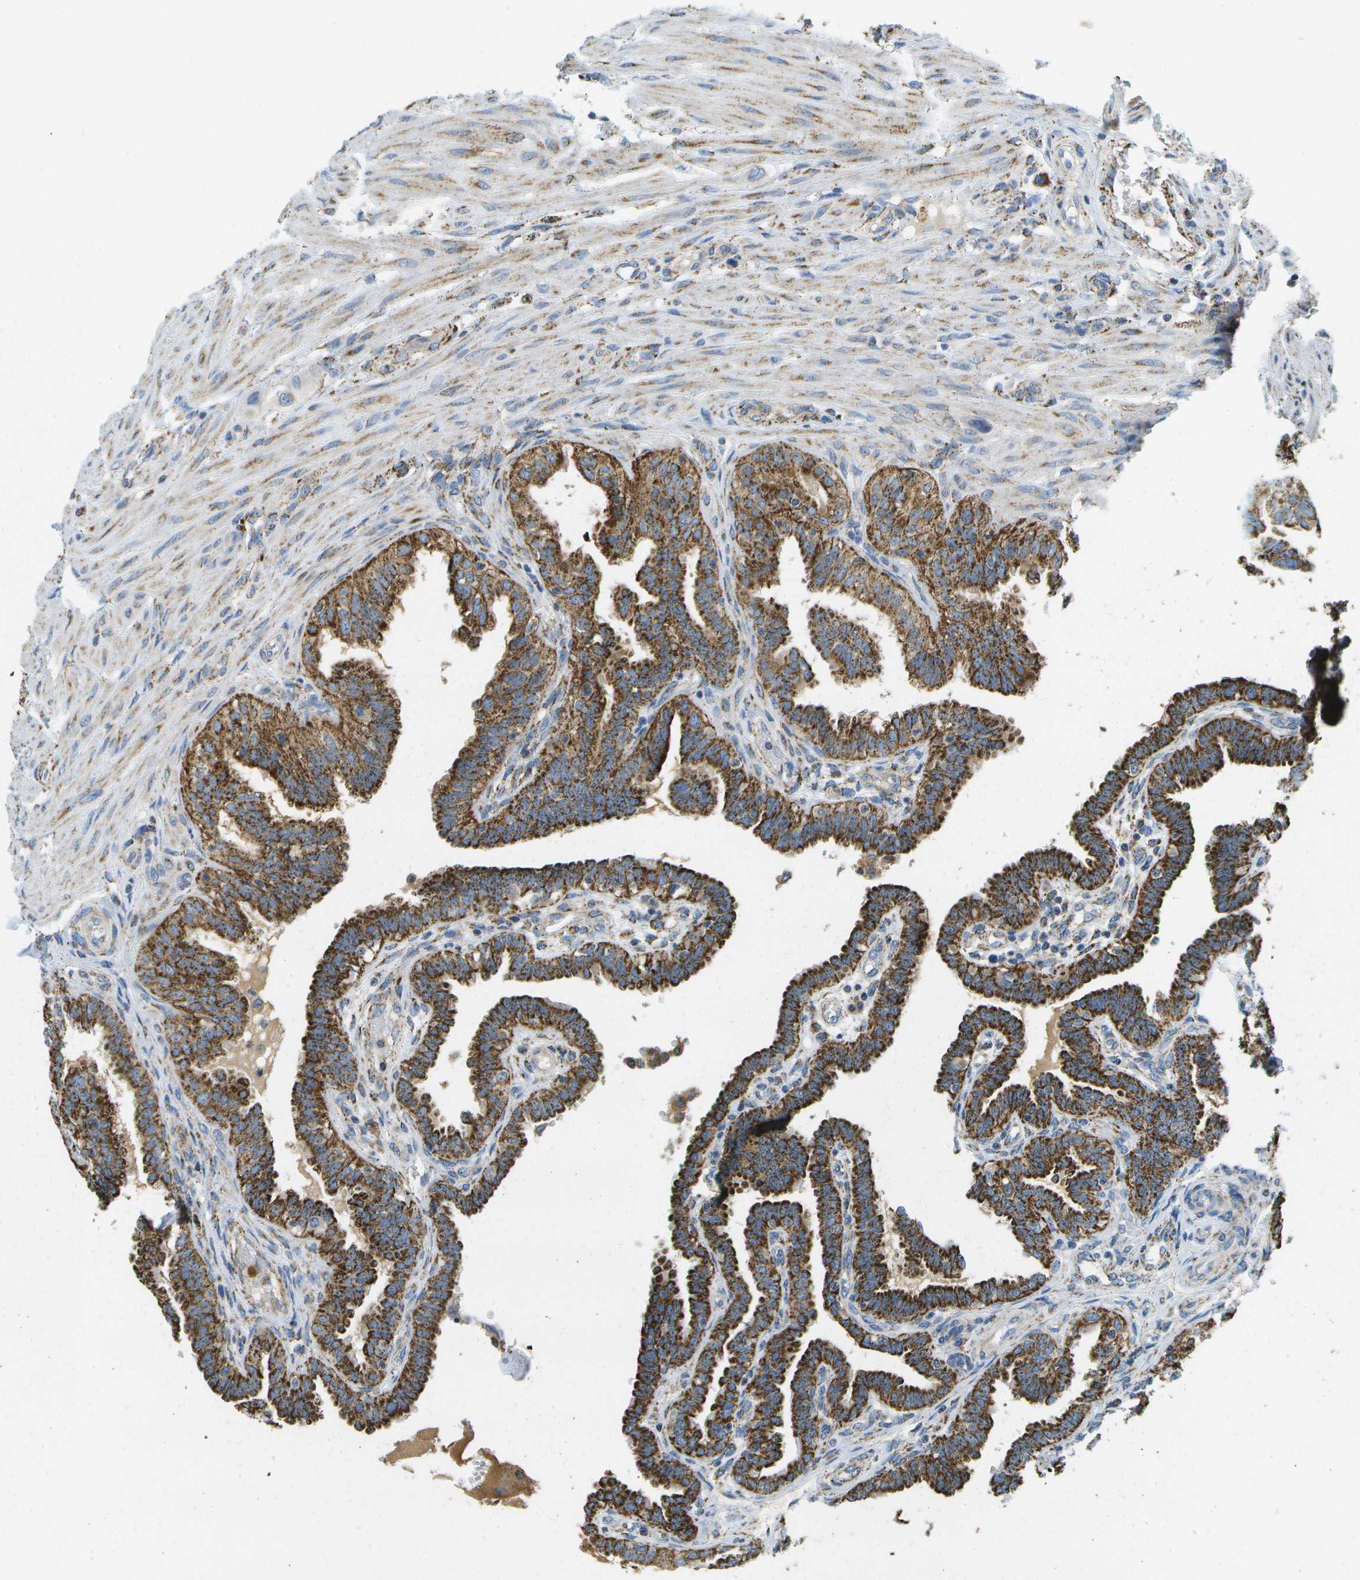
{"staining": {"intensity": "strong", "quantity": ">75%", "location": "cytoplasmic/membranous"}, "tissue": "fallopian tube", "cell_type": "Glandular cells", "image_type": "normal", "snomed": [{"axis": "morphology", "description": "Normal tissue, NOS"}, {"axis": "topography", "description": "Fallopian tube"}, {"axis": "topography", "description": "Placenta"}], "caption": "The immunohistochemical stain labels strong cytoplasmic/membranous staining in glandular cells of normal fallopian tube.", "gene": "HLCS", "patient": {"sex": "female", "age": 34}}